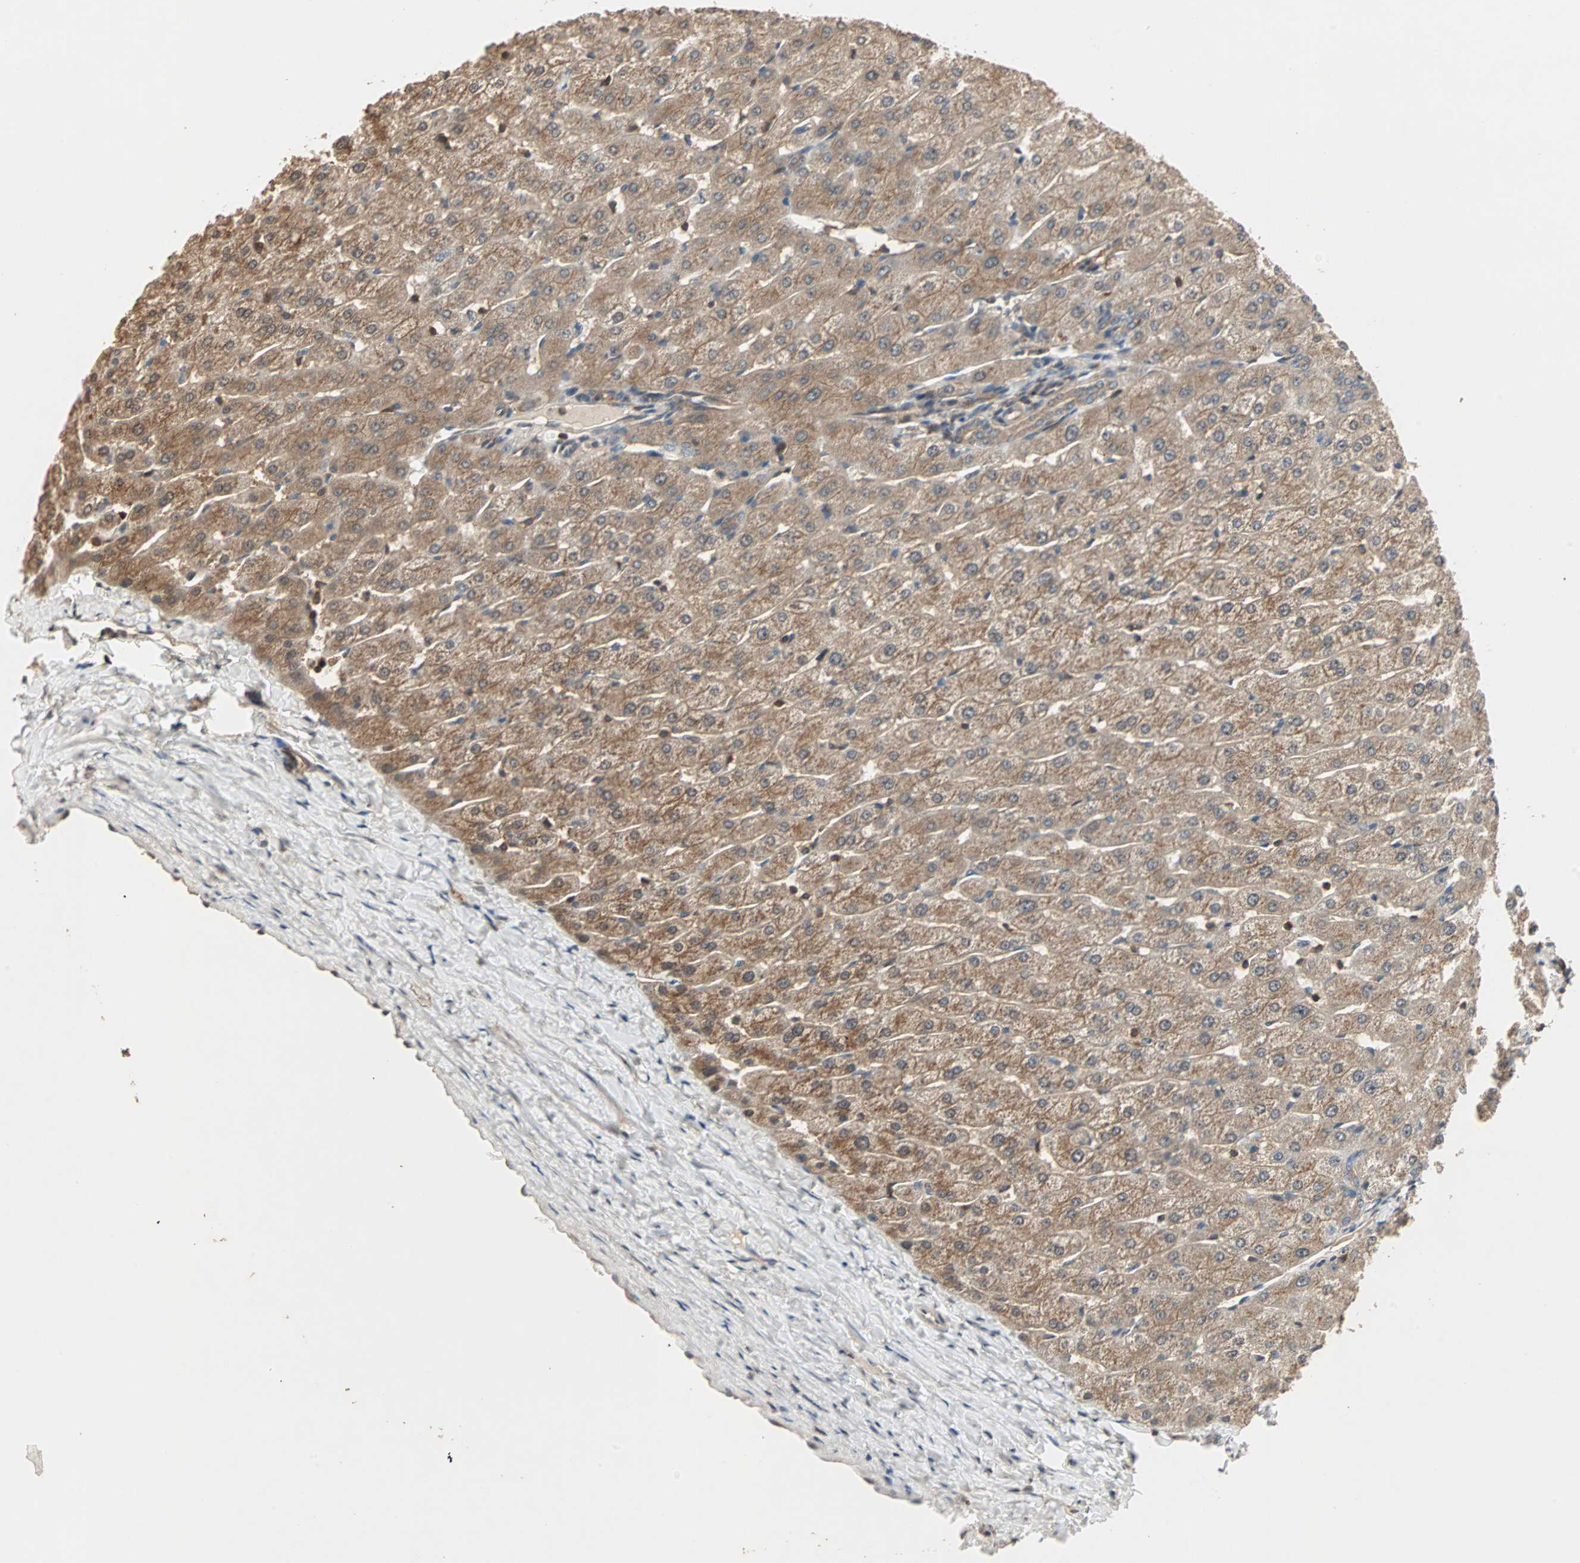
{"staining": {"intensity": "moderate", "quantity": ">75%", "location": "cytoplasmic/membranous"}, "tissue": "liver", "cell_type": "Cholangiocytes", "image_type": "normal", "snomed": [{"axis": "morphology", "description": "Normal tissue, NOS"}, {"axis": "morphology", "description": "Fibrosis, NOS"}, {"axis": "topography", "description": "Liver"}], "caption": "The histopathology image reveals staining of normal liver, revealing moderate cytoplasmic/membranous protein expression (brown color) within cholangiocytes.", "gene": "DRG2", "patient": {"sex": "female", "age": 29}}